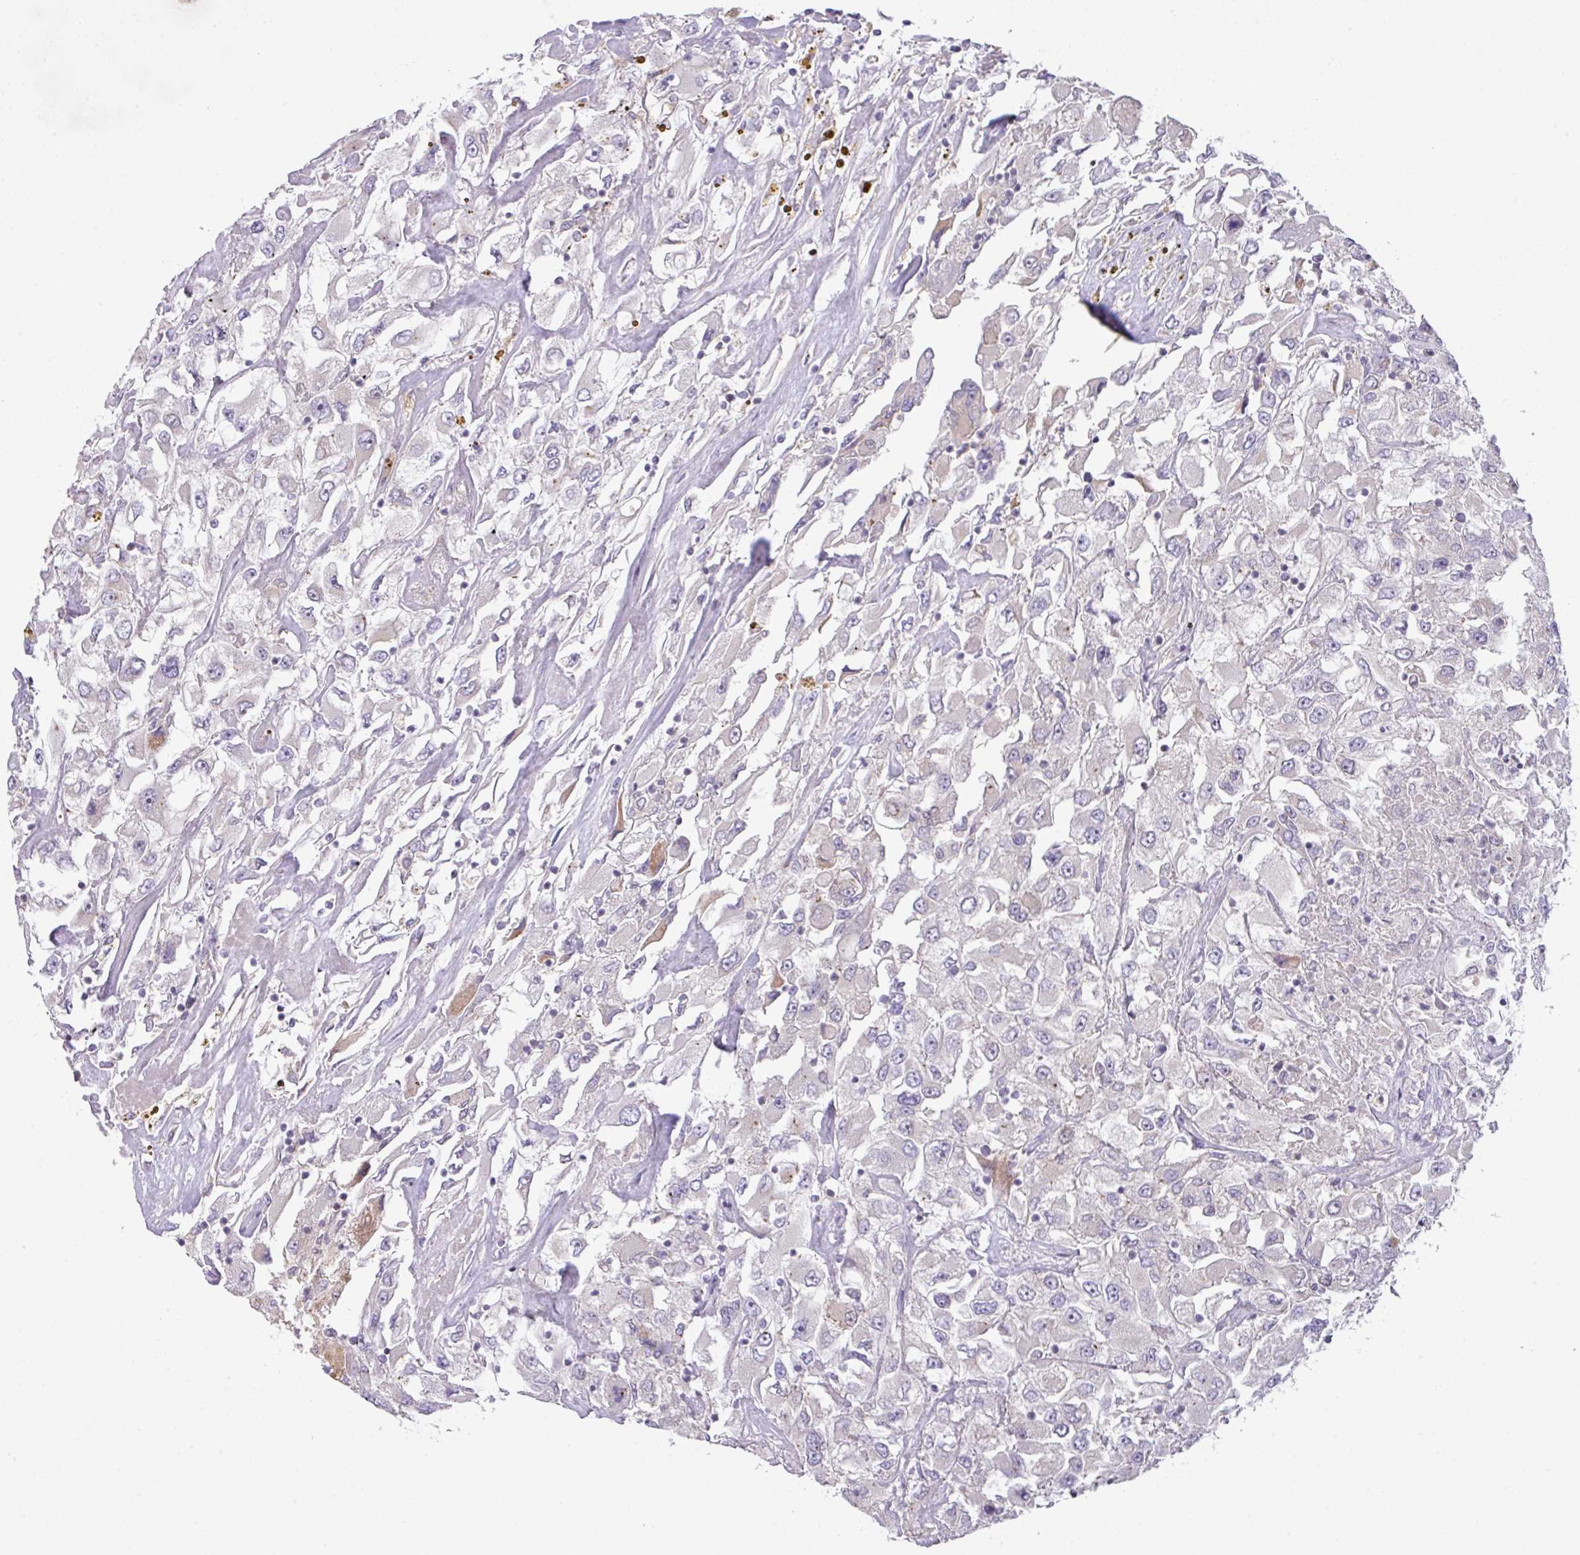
{"staining": {"intensity": "negative", "quantity": "none", "location": "none"}, "tissue": "renal cancer", "cell_type": "Tumor cells", "image_type": "cancer", "snomed": [{"axis": "morphology", "description": "Adenocarcinoma, NOS"}, {"axis": "topography", "description": "Kidney"}], "caption": "This is an IHC image of adenocarcinoma (renal). There is no positivity in tumor cells.", "gene": "ZNF394", "patient": {"sex": "female", "age": 52}}